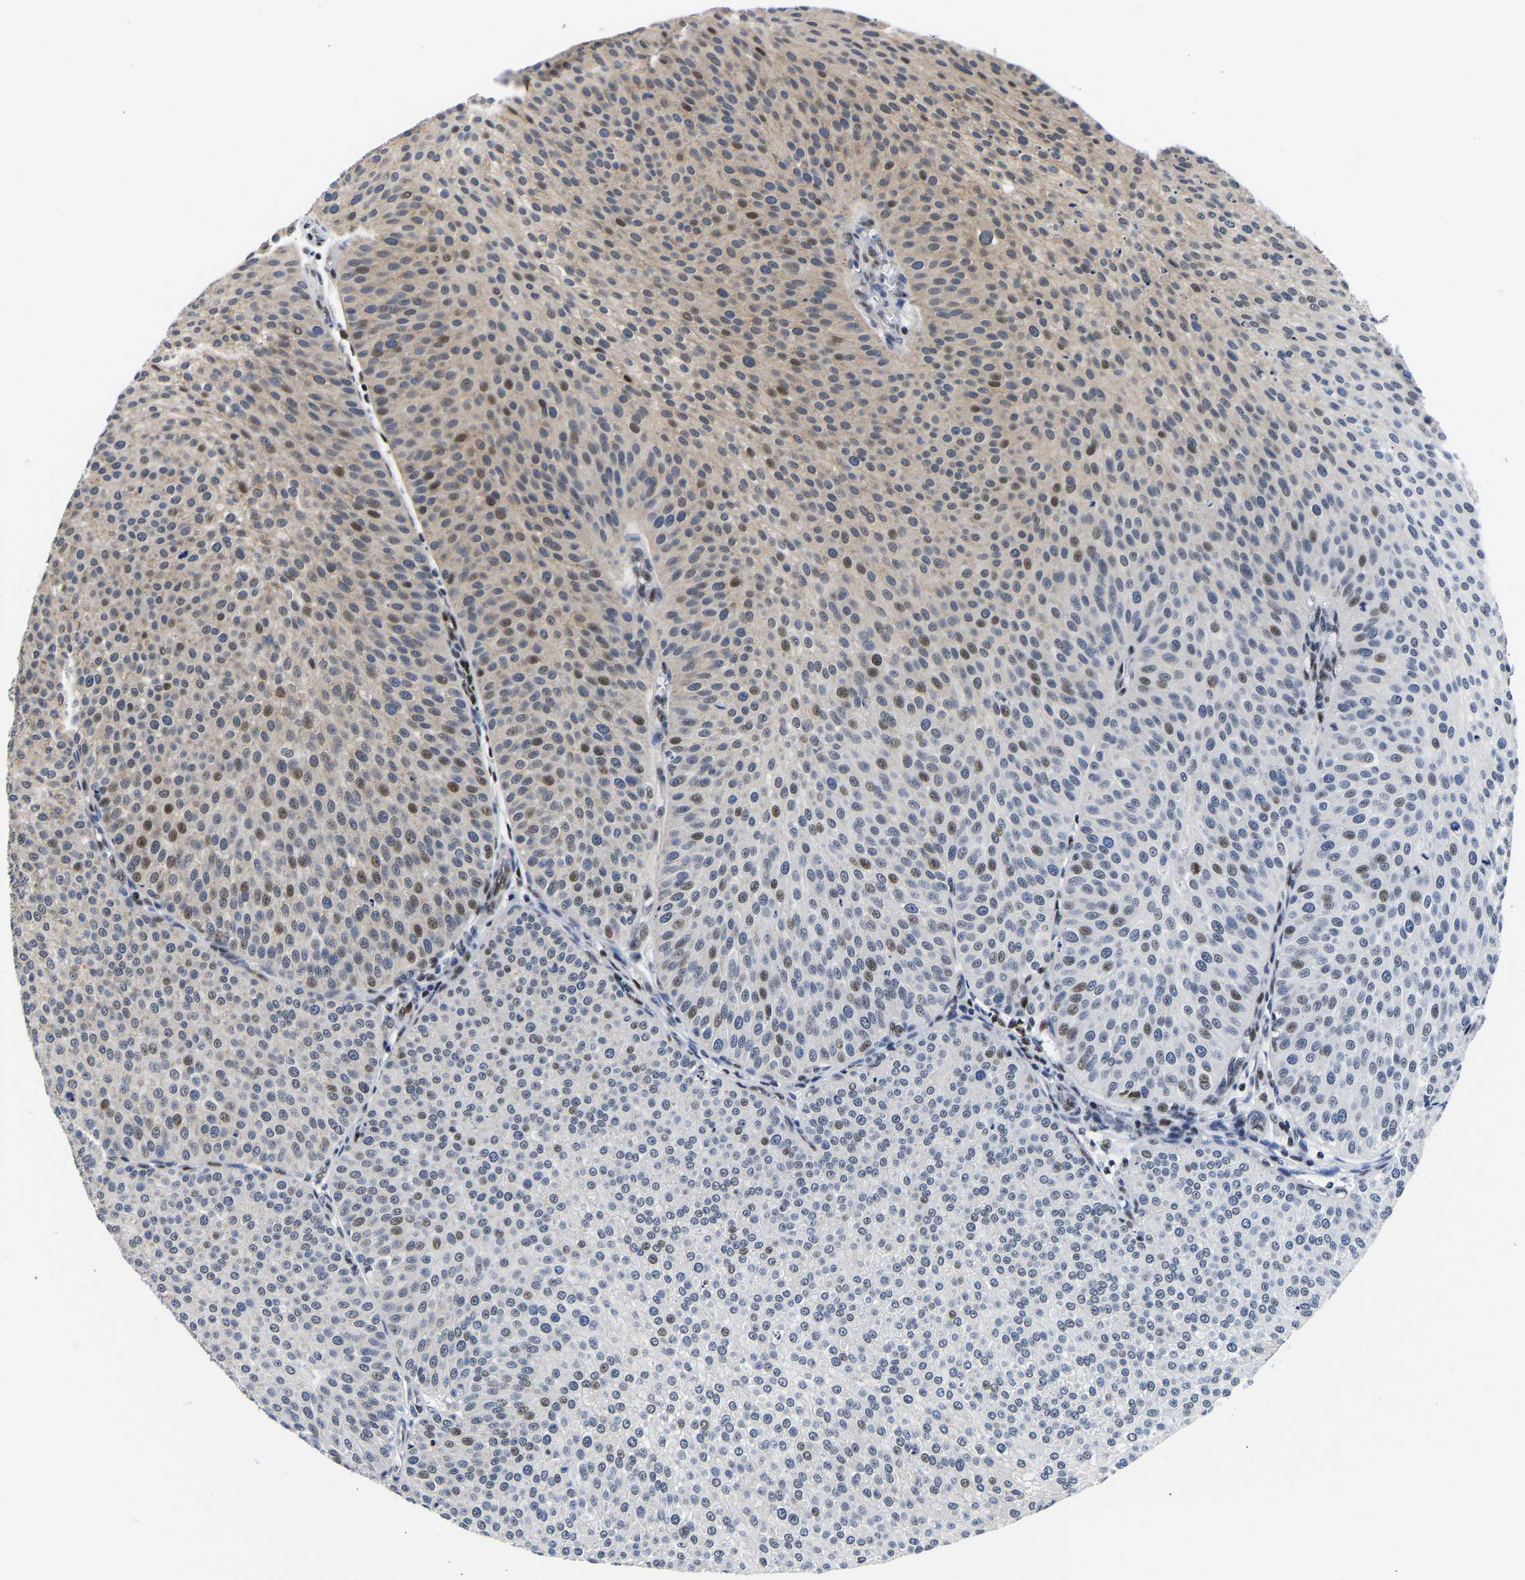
{"staining": {"intensity": "moderate", "quantity": "<25%", "location": "nuclear"}, "tissue": "urothelial cancer", "cell_type": "Tumor cells", "image_type": "cancer", "snomed": [{"axis": "morphology", "description": "Urothelial carcinoma, Low grade"}, {"axis": "topography", "description": "Smooth muscle"}, {"axis": "topography", "description": "Urinary bladder"}], "caption": "Immunohistochemistry (IHC) histopathology image of human urothelial cancer stained for a protein (brown), which displays low levels of moderate nuclear expression in approximately <25% of tumor cells.", "gene": "PTRHD1", "patient": {"sex": "male", "age": 60}}